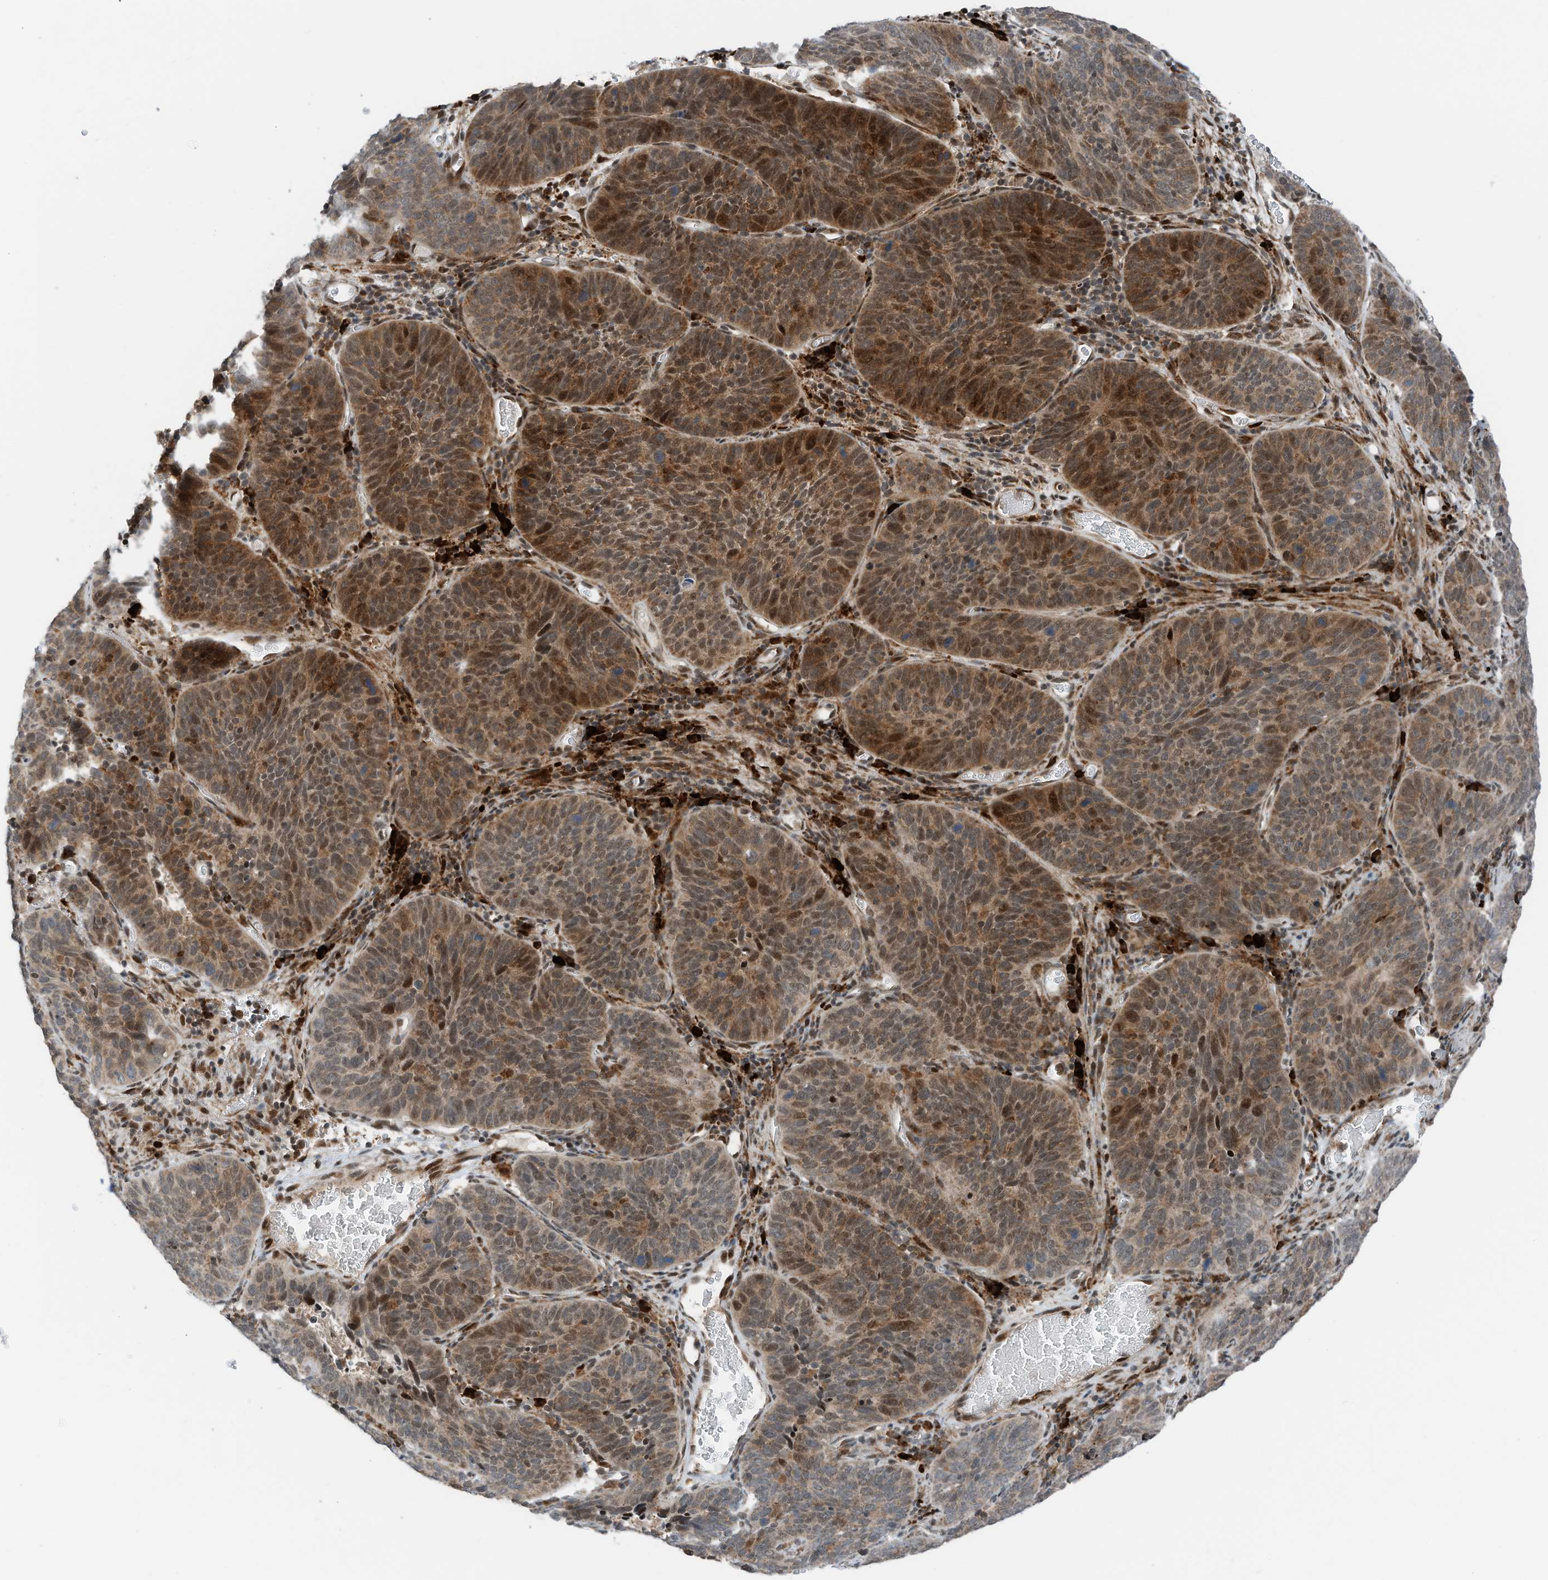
{"staining": {"intensity": "moderate", "quantity": ">75%", "location": "cytoplasmic/membranous,nuclear"}, "tissue": "cervical cancer", "cell_type": "Tumor cells", "image_type": "cancer", "snomed": [{"axis": "morphology", "description": "Squamous cell carcinoma, NOS"}, {"axis": "topography", "description": "Cervix"}], "caption": "Protein expression analysis of human cervical squamous cell carcinoma reveals moderate cytoplasmic/membranous and nuclear positivity in about >75% of tumor cells. (IHC, brightfield microscopy, high magnification).", "gene": "RMND1", "patient": {"sex": "female", "age": 60}}